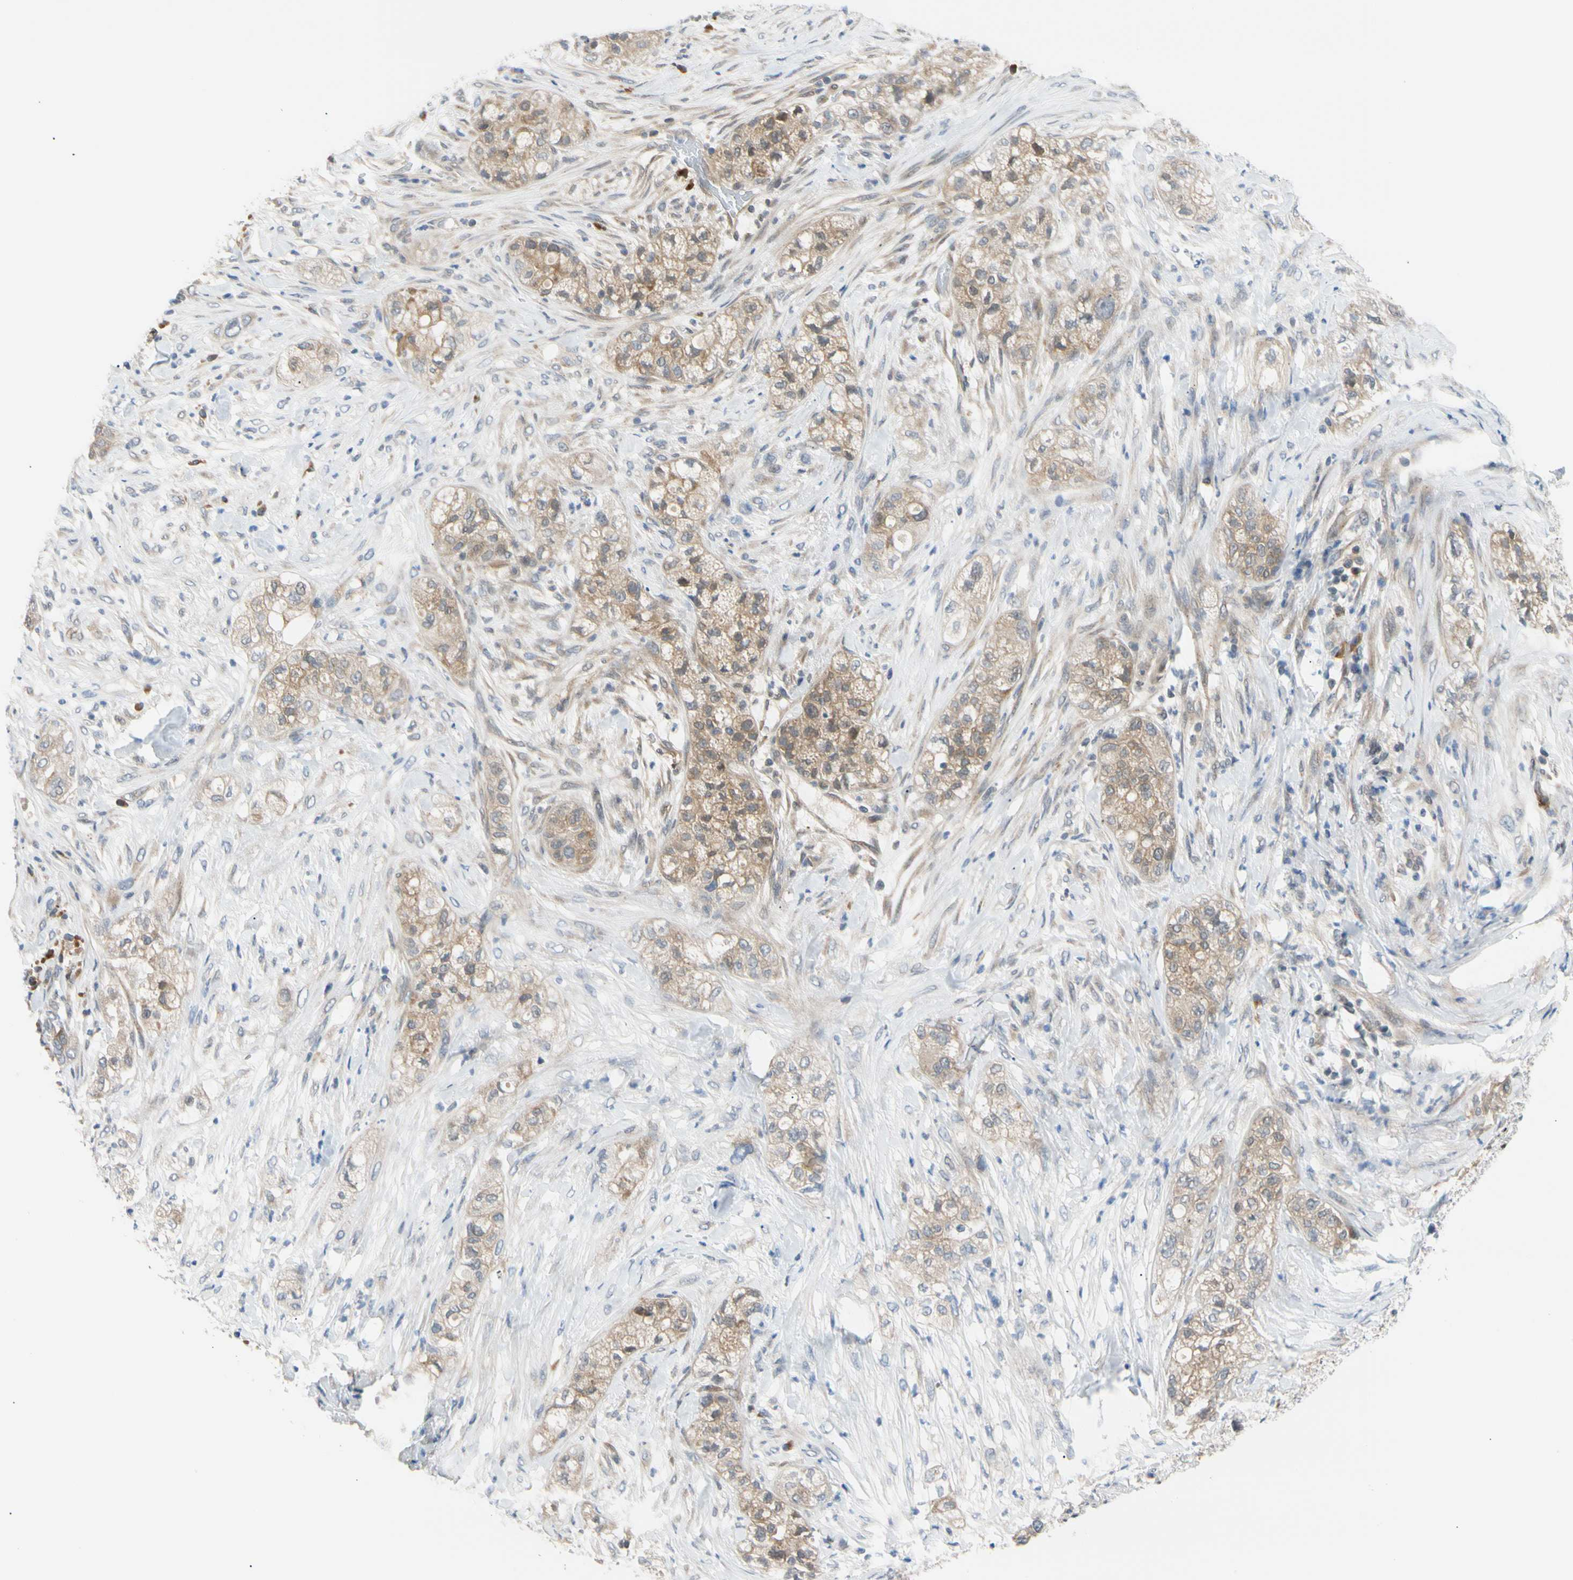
{"staining": {"intensity": "weak", "quantity": "25%-75%", "location": "cytoplasmic/membranous"}, "tissue": "pancreatic cancer", "cell_type": "Tumor cells", "image_type": "cancer", "snomed": [{"axis": "morphology", "description": "Adenocarcinoma, NOS"}, {"axis": "topography", "description": "Pancreas"}], "caption": "An image of pancreatic cancer (adenocarcinoma) stained for a protein demonstrates weak cytoplasmic/membranous brown staining in tumor cells. (Brightfield microscopy of DAB IHC at high magnification).", "gene": "SEC23B", "patient": {"sex": "female", "age": 78}}